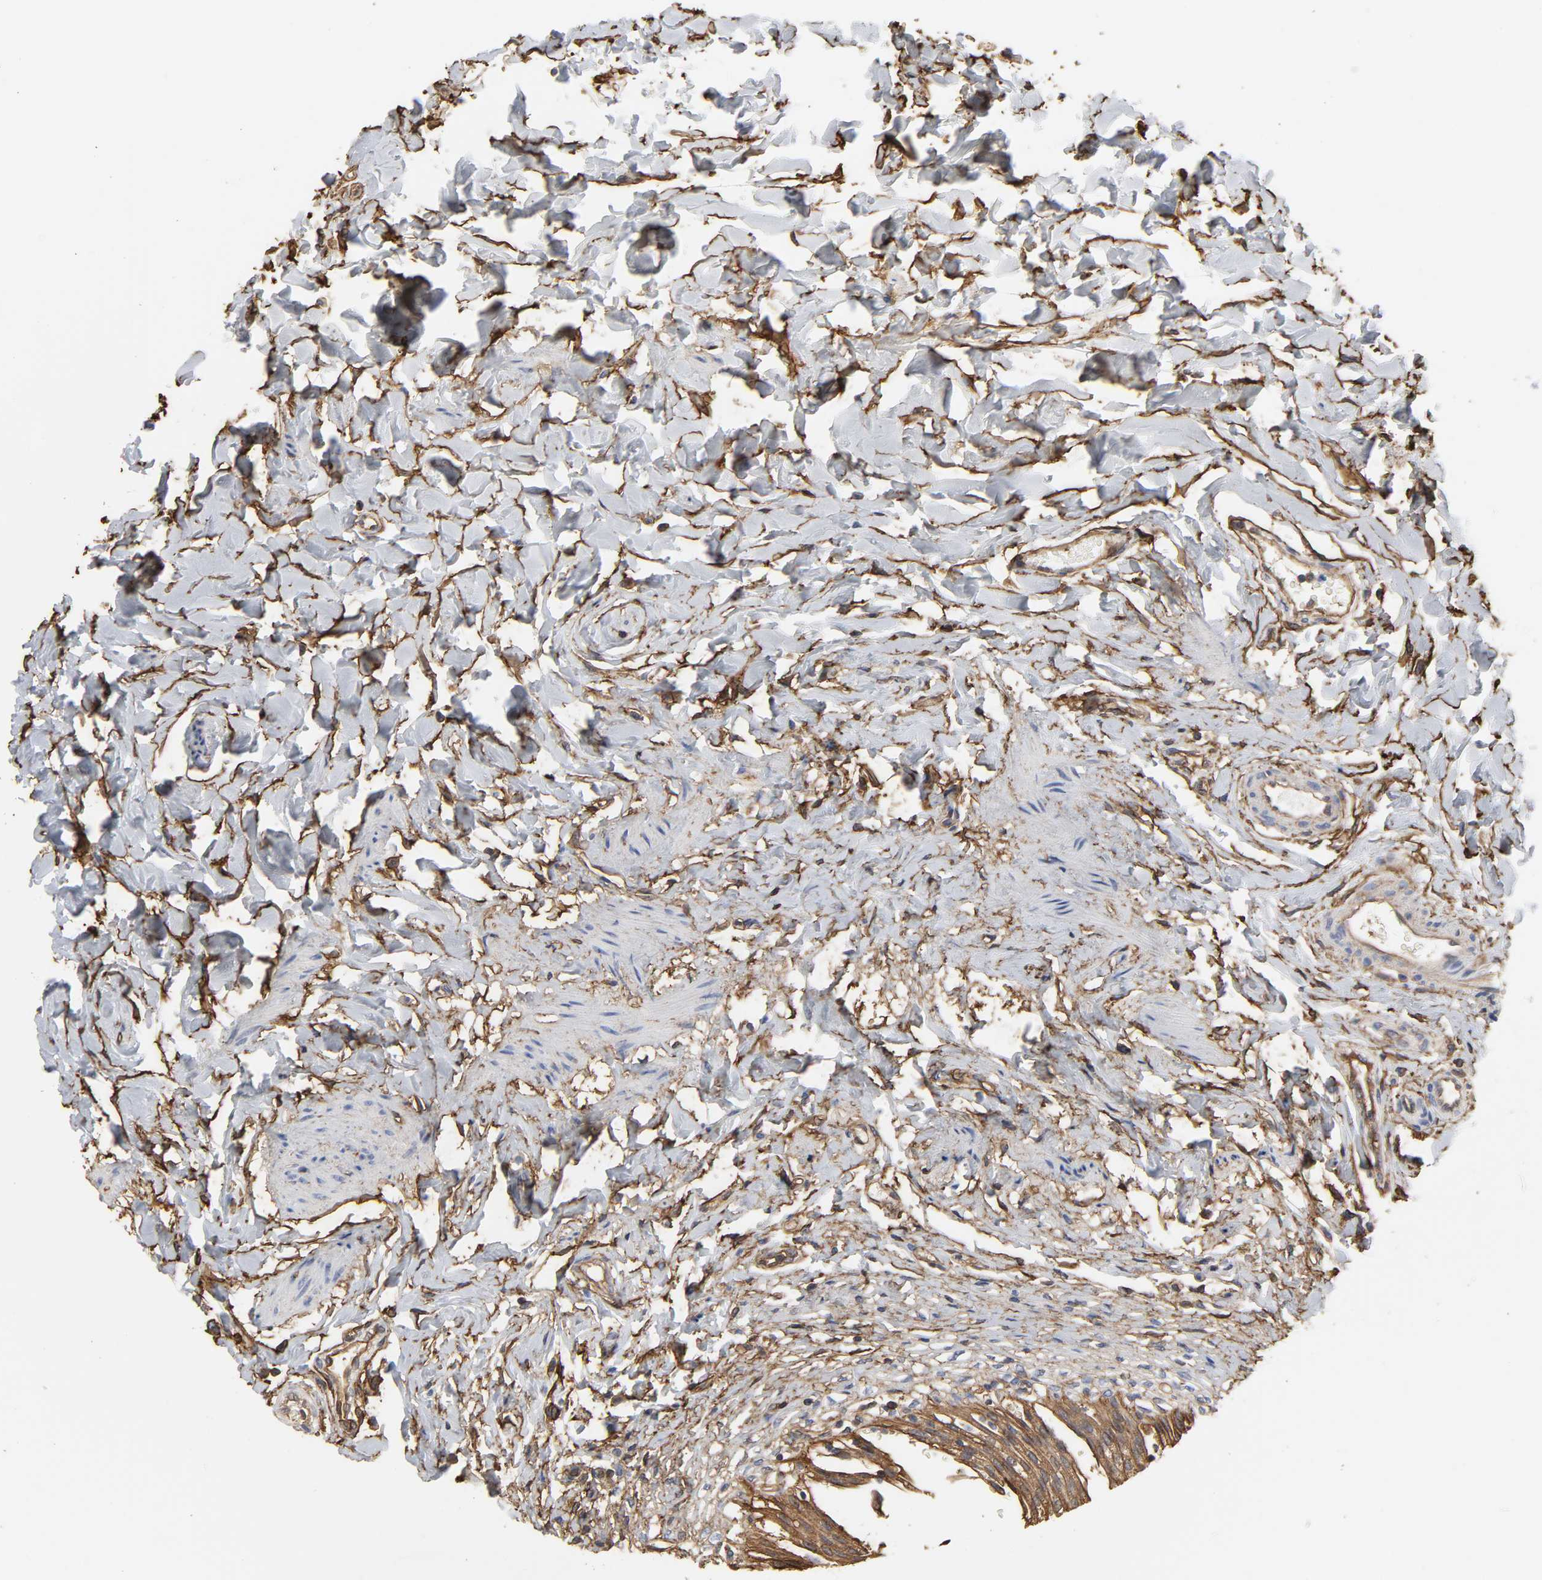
{"staining": {"intensity": "moderate", "quantity": ">75%", "location": "cytoplasmic/membranous"}, "tissue": "urinary bladder", "cell_type": "Urothelial cells", "image_type": "normal", "snomed": [{"axis": "morphology", "description": "Normal tissue, NOS"}, {"axis": "topography", "description": "Urinary bladder"}], "caption": "Urinary bladder stained with a protein marker demonstrates moderate staining in urothelial cells.", "gene": "ANXA2", "patient": {"sex": "female", "age": 80}}